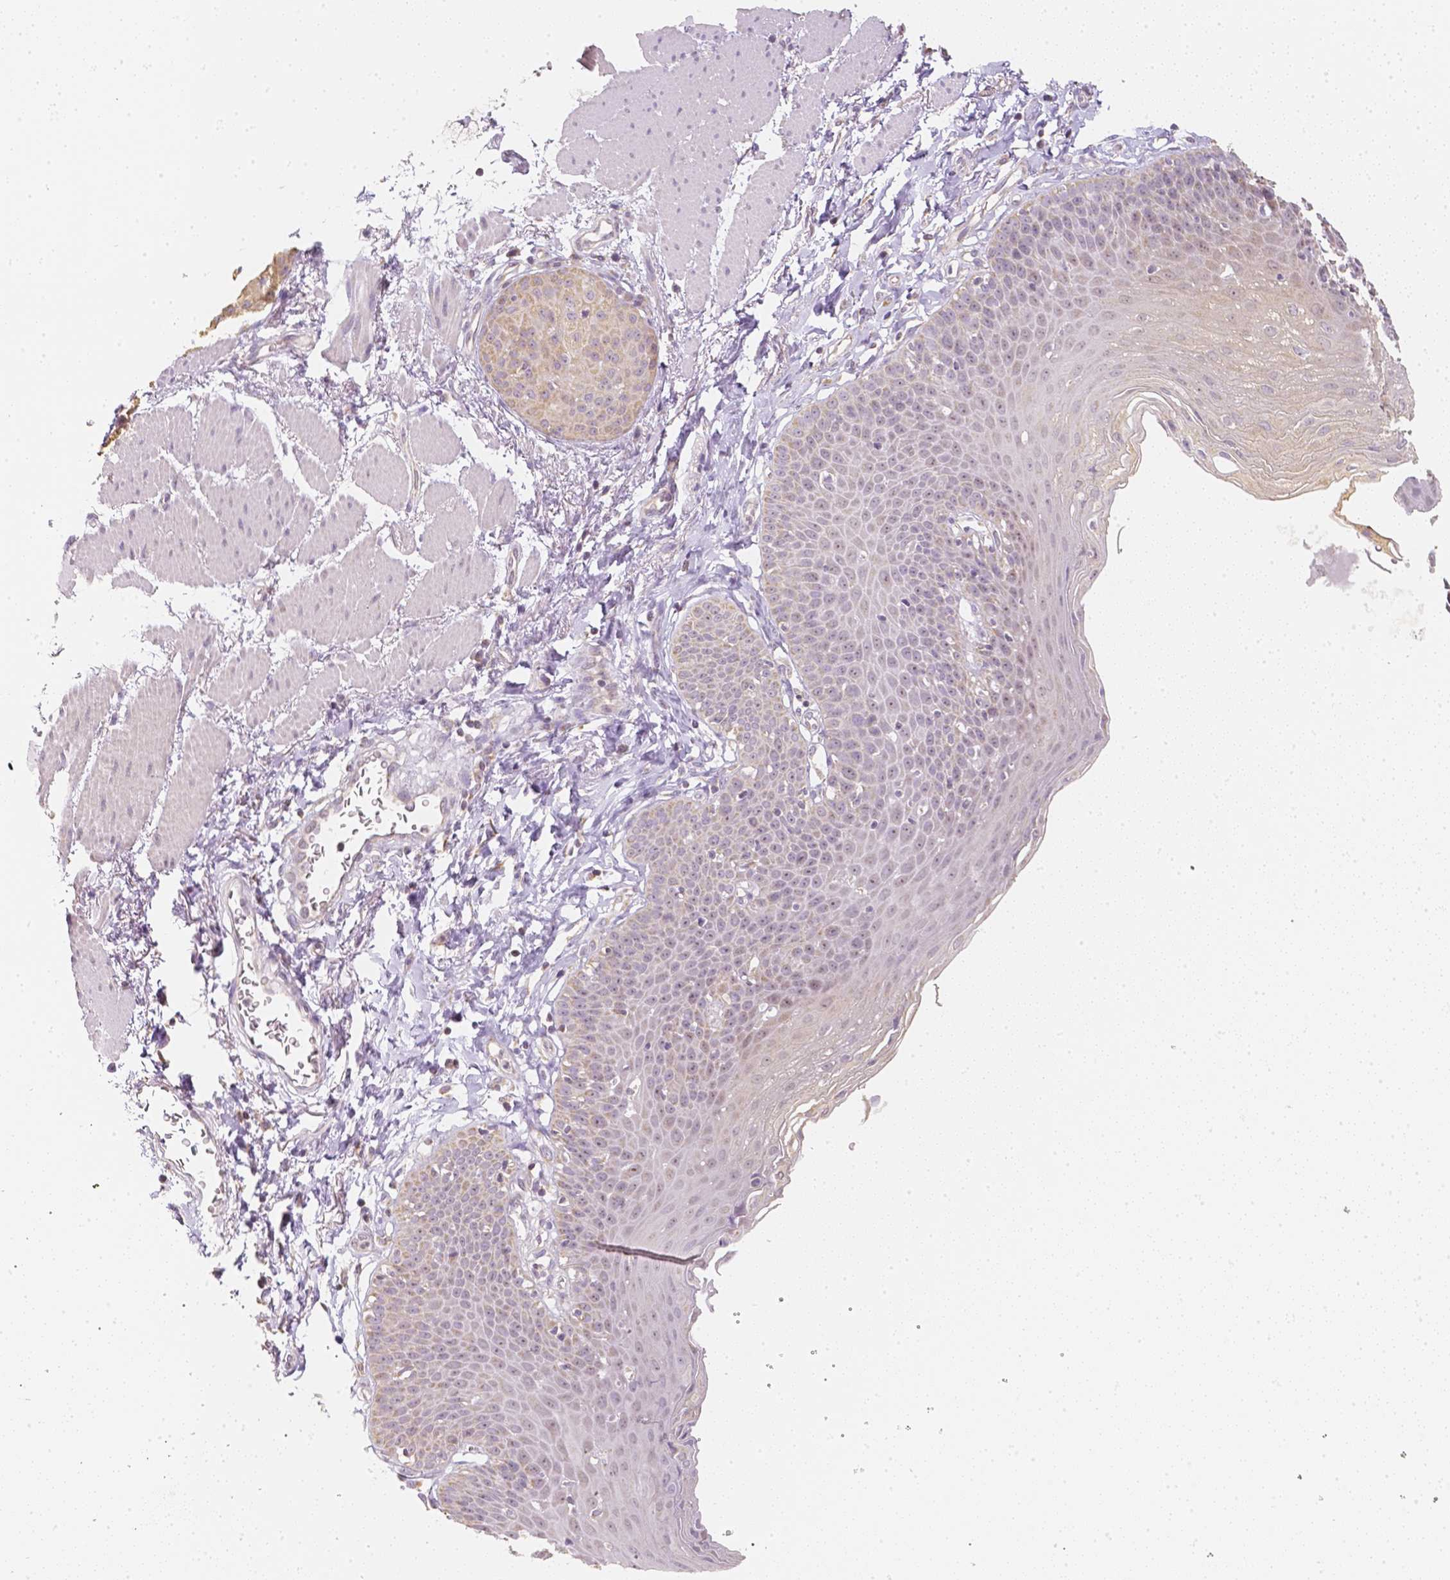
{"staining": {"intensity": "weak", "quantity": ">75%", "location": "cytoplasmic/membranous,nuclear"}, "tissue": "esophagus", "cell_type": "Squamous epithelial cells", "image_type": "normal", "snomed": [{"axis": "morphology", "description": "Normal tissue, NOS"}, {"axis": "topography", "description": "Esophagus"}], "caption": "This is a histology image of immunohistochemistry (IHC) staining of normal esophagus, which shows weak staining in the cytoplasmic/membranous,nuclear of squamous epithelial cells.", "gene": "NVL", "patient": {"sex": "female", "age": 81}}